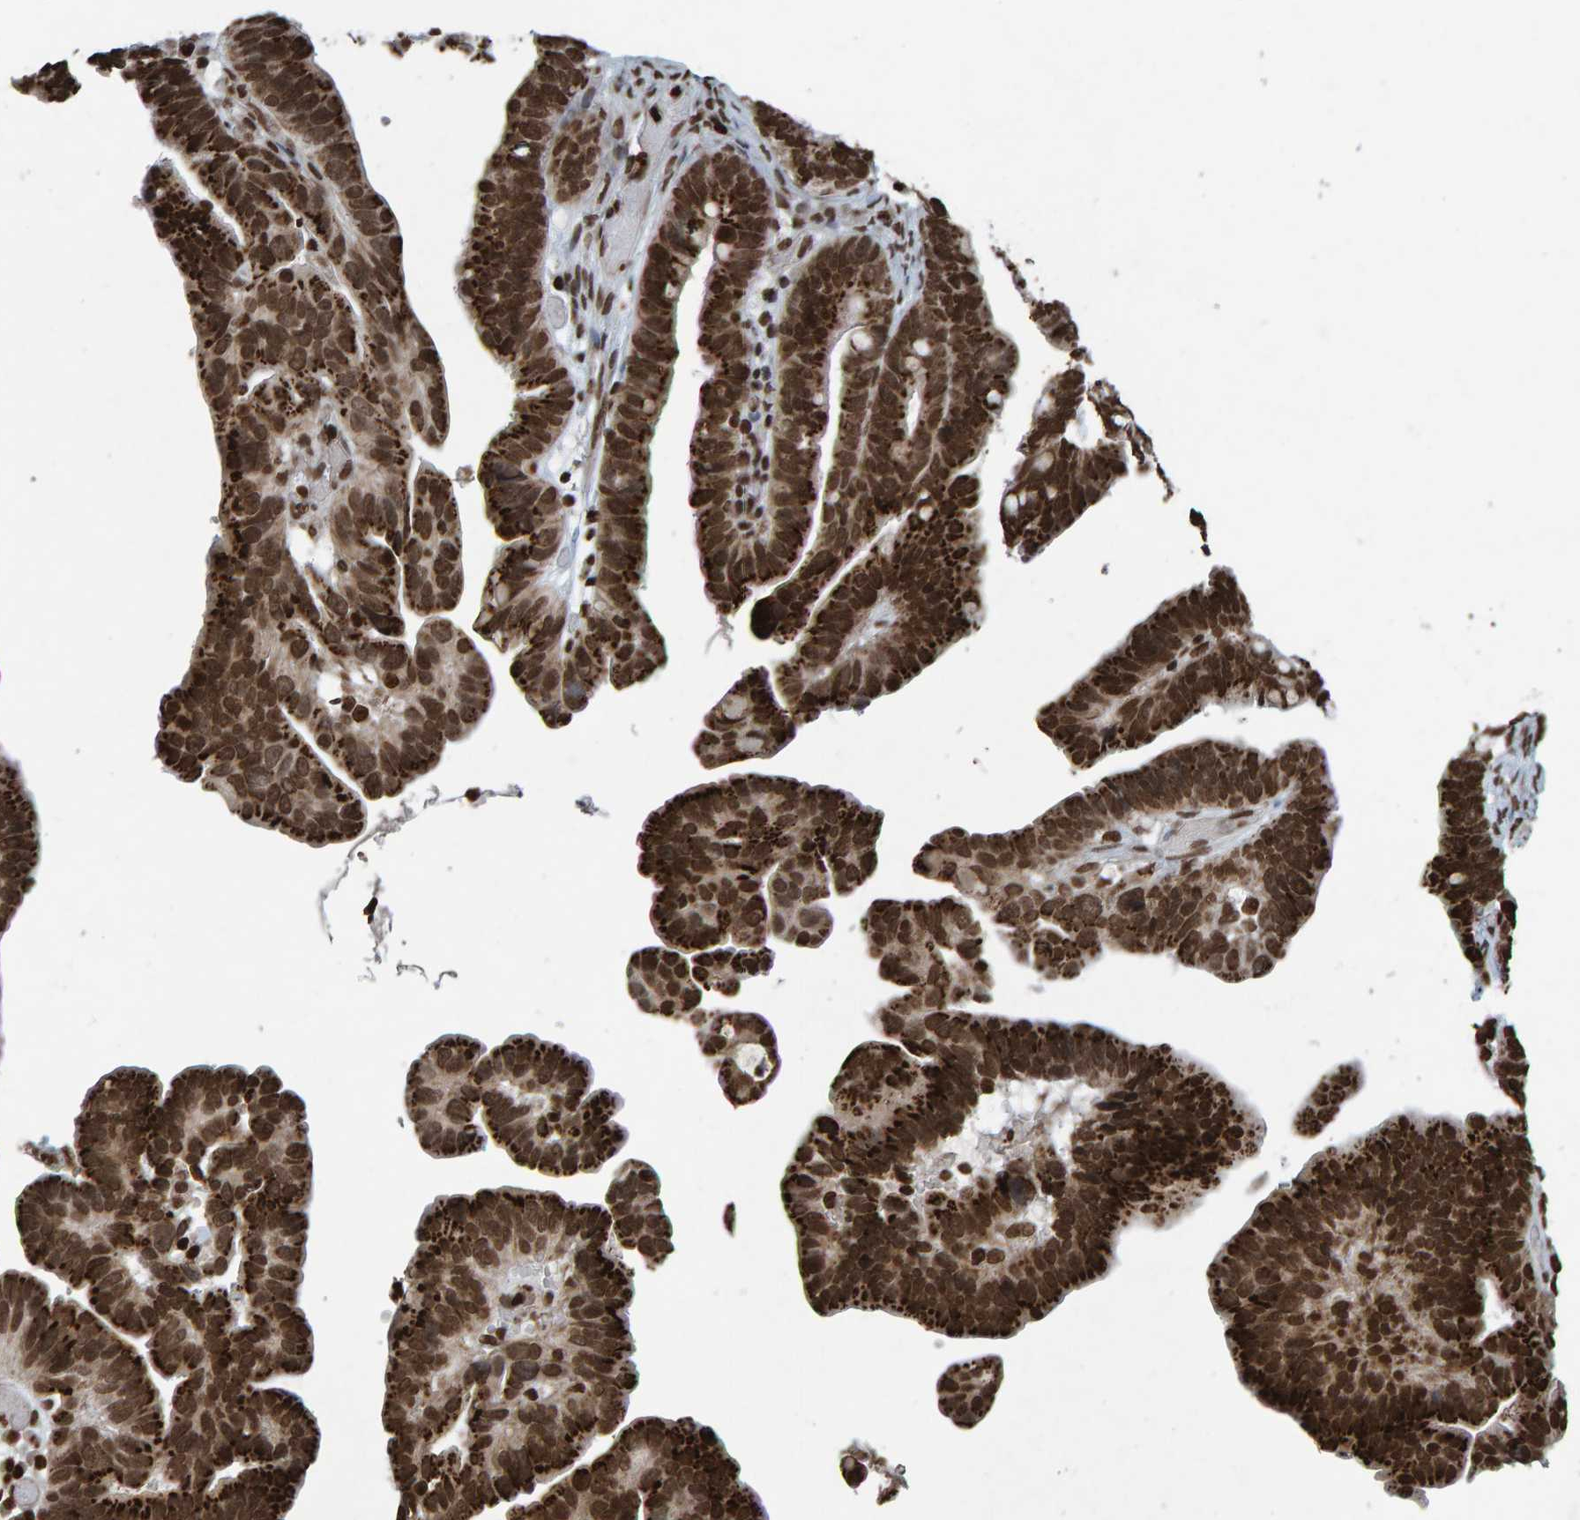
{"staining": {"intensity": "strong", "quantity": ">75%", "location": "cytoplasmic/membranous,nuclear"}, "tissue": "ovarian cancer", "cell_type": "Tumor cells", "image_type": "cancer", "snomed": [{"axis": "morphology", "description": "Cystadenocarcinoma, serous, NOS"}, {"axis": "topography", "description": "Ovary"}], "caption": "Immunohistochemical staining of serous cystadenocarcinoma (ovarian) displays high levels of strong cytoplasmic/membranous and nuclear positivity in about >75% of tumor cells. (IHC, brightfield microscopy, high magnification).", "gene": "H2AZ1", "patient": {"sex": "female", "age": 56}}